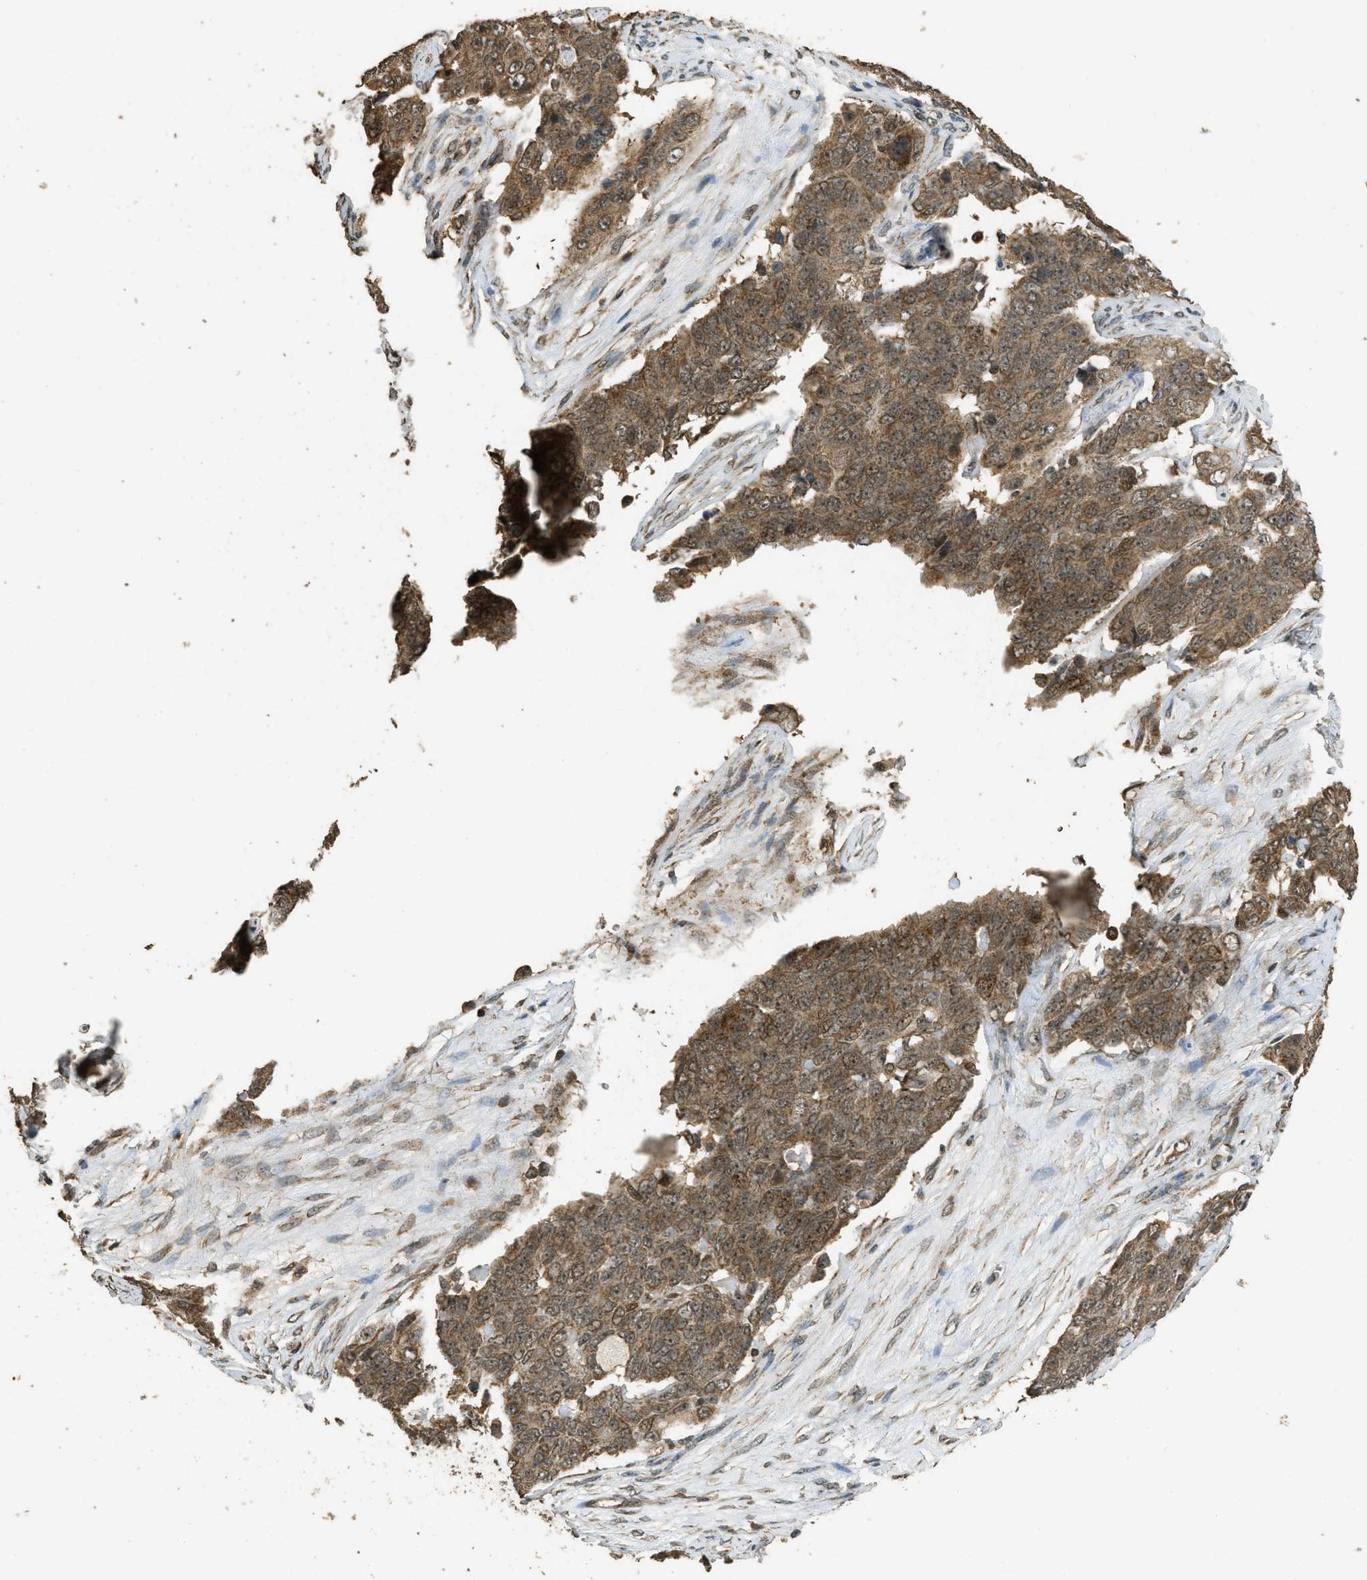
{"staining": {"intensity": "moderate", "quantity": ">75%", "location": "cytoplasmic/membranous"}, "tissue": "ovarian cancer", "cell_type": "Tumor cells", "image_type": "cancer", "snomed": [{"axis": "morphology", "description": "Carcinoma, endometroid"}, {"axis": "topography", "description": "Ovary"}], "caption": "This photomicrograph demonstrates ovarian cancer stained with immunohistochemistry (IHC) to label a protein in brown. The cytoplasmic/membranous of tumor cells show moderate positivity for the protein. Nuclei are counter-stained blue.", "gene": "CTPS1", "patient": {"sex": "female", "age": 51}}